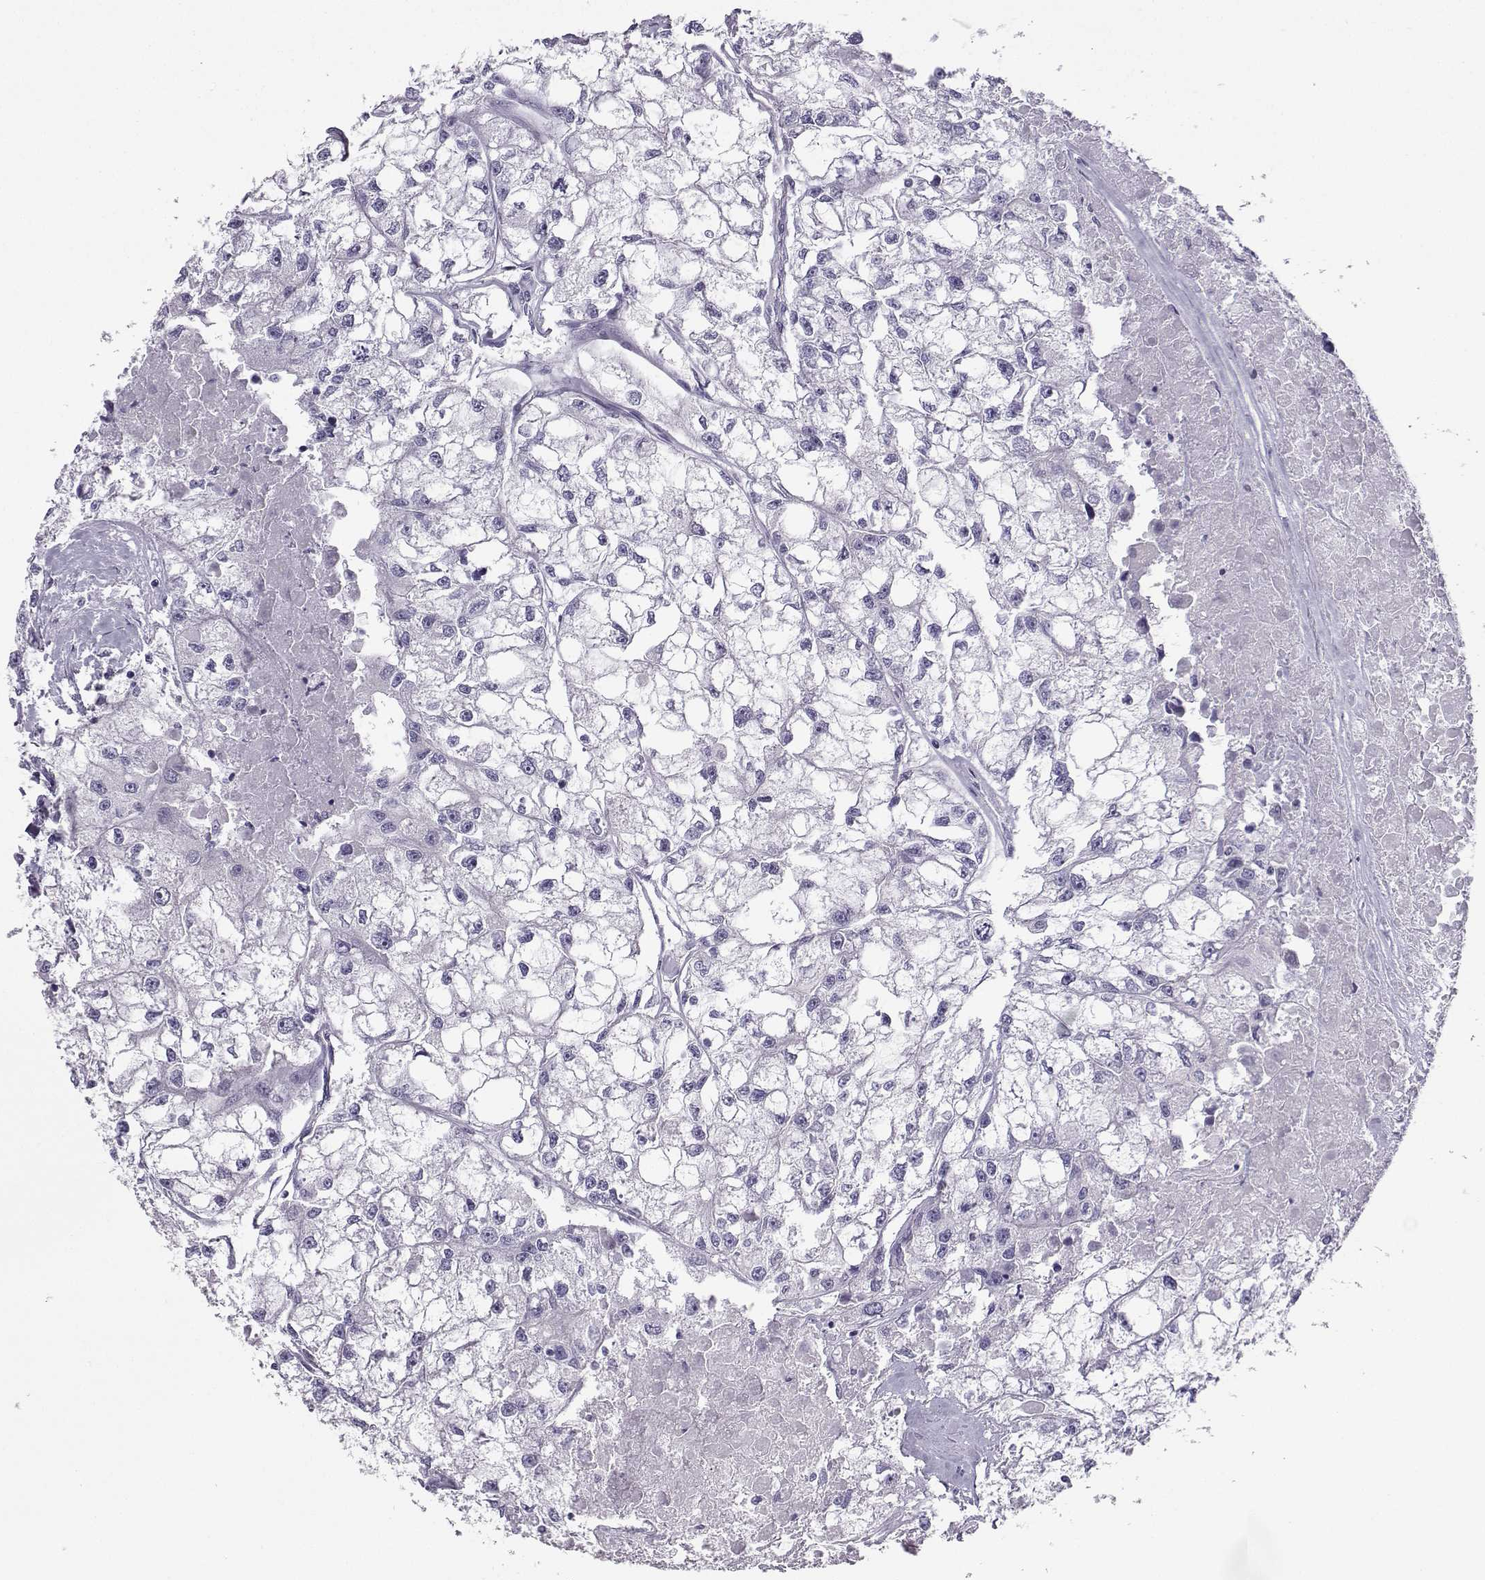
{"staining": {"intensity": "negative", "quantity": "none", "location": "none"}, "tissue": "renal cancer", "cell_type": "Tumor cells", "image_type": "cancer", "snomed": [{"axis": "morphology", "description": "Adenocarcinoma, NOS"}, {"axis": "topography", "description": "Kidney"}], "caption": "IHC image of human adenocarcinoma (renal) stained for a protein (brown), which demonstrates no staining in tumor cells.", "gene": "NEFL", "patient": {"sex": "male", "age": 56}}